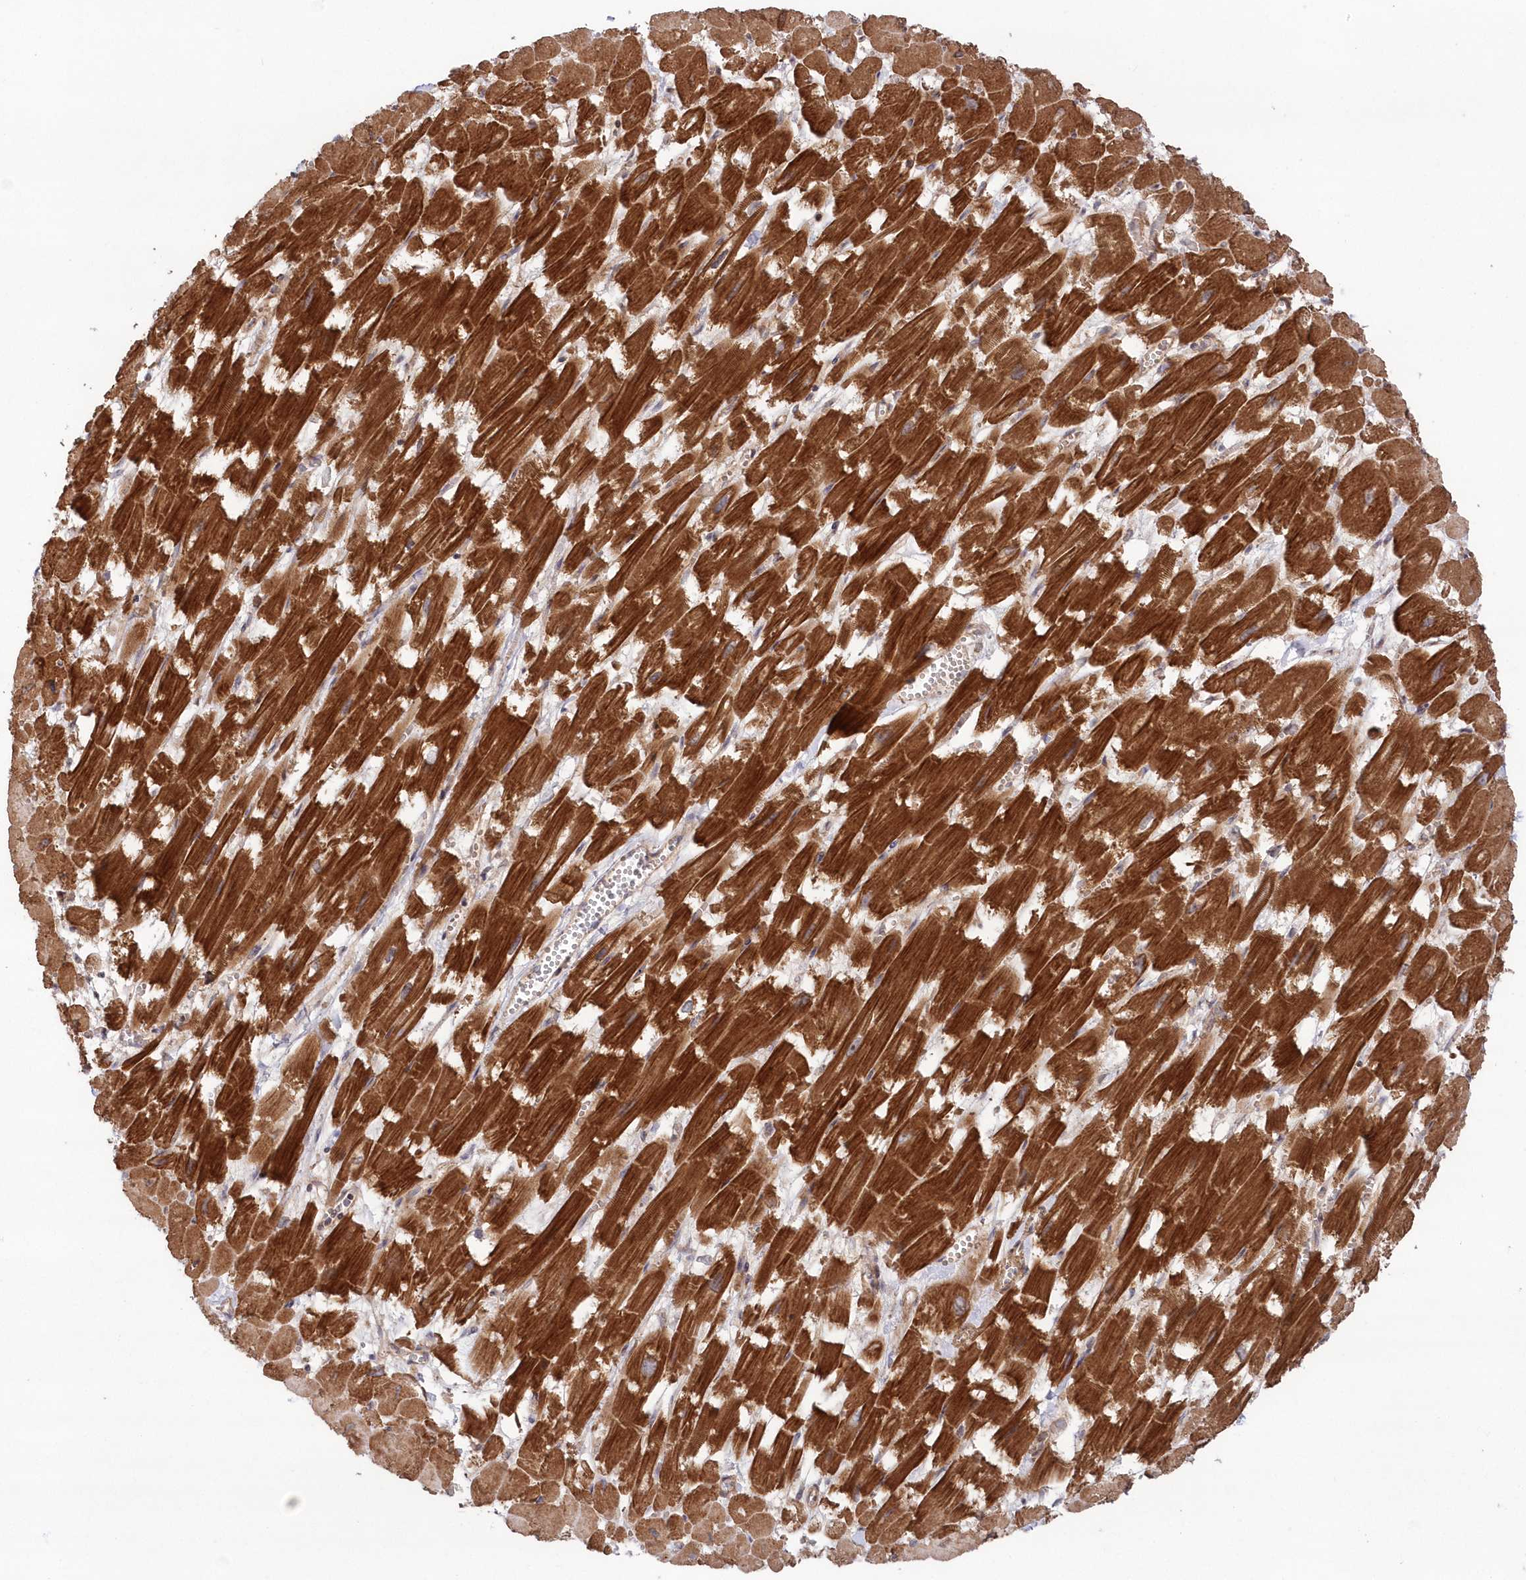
{"staining": {"intensity": "strong", "quantity": ">75%", "location": "cytoplasmic/membranous"}, "tissue": "heart muscle", "cell_type": "Cardiomyocytes", "image_type": "normal", "snomed": [{"axis": "morphology", "description": "Normal tissue, NOS"}, {"axis": "topography", "description": "Heart"}], "caption": "Immunohistochemistry (IHC) micrograph of unremarkable heart muscle: heart muscle stained using immunohistochemistry (IHC) displays high levels of strong protein expression localized specifically in the cytoplasmic/membranous of cardiomyocytes, appearing as a cytoplasmic/membranous brown color.", "gene": "TBCA", "patient": {"sex": "male", "age": 54}}